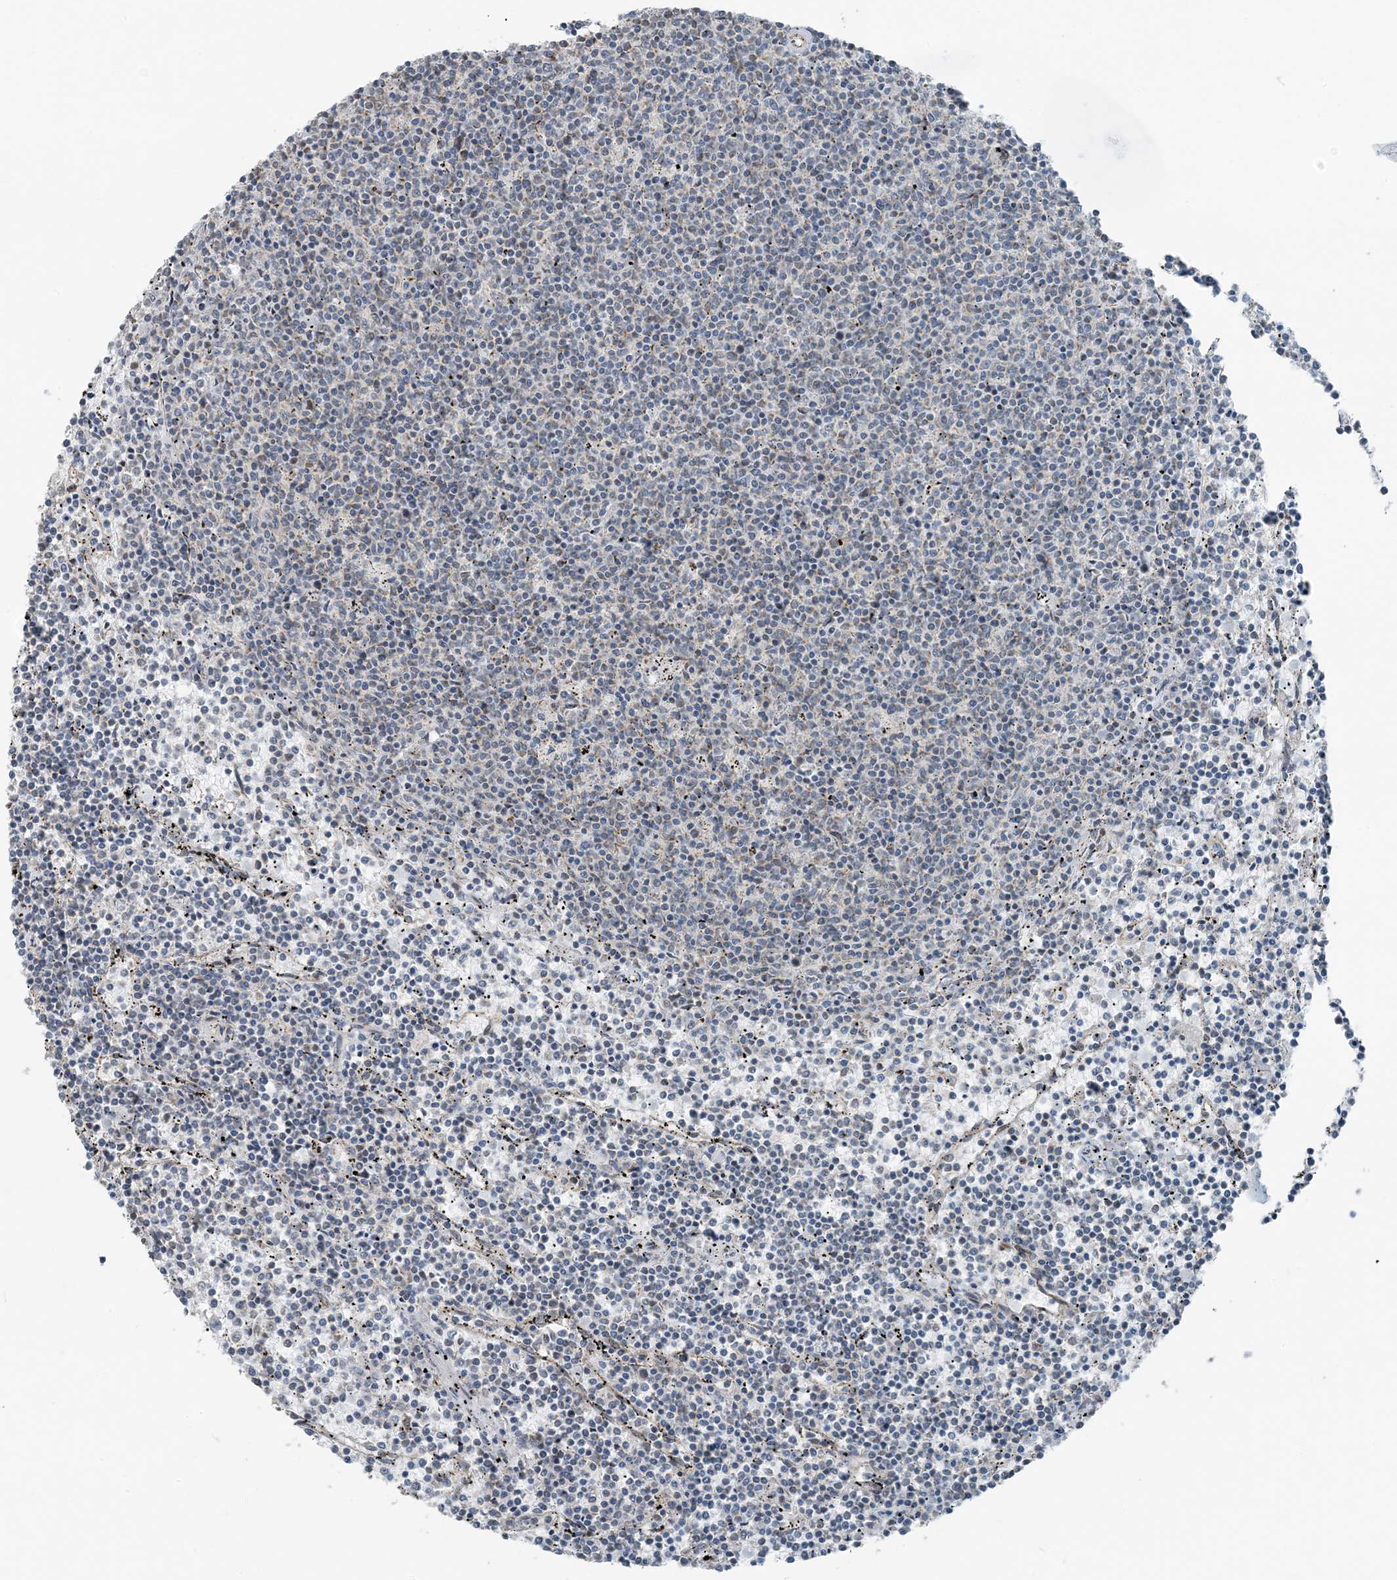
{"staining": {"intensity": "negative", "quantity": "none", "location": "none"}, "tissue": "lymphoma", "cell_type": "Tumor cells", "image_type": "cancer", "snomed": [{"axis": "morphology", "description": "Malignant lymphoma, non-Hodgkin's type, Low grade"}, {"axis": "topography", "description": "Spleen"}], "caption": "There is no significant positivity in tumor cells of lymphoma.", "gene": "PILRB", "patient": {"sex": "female", "age": 50}}